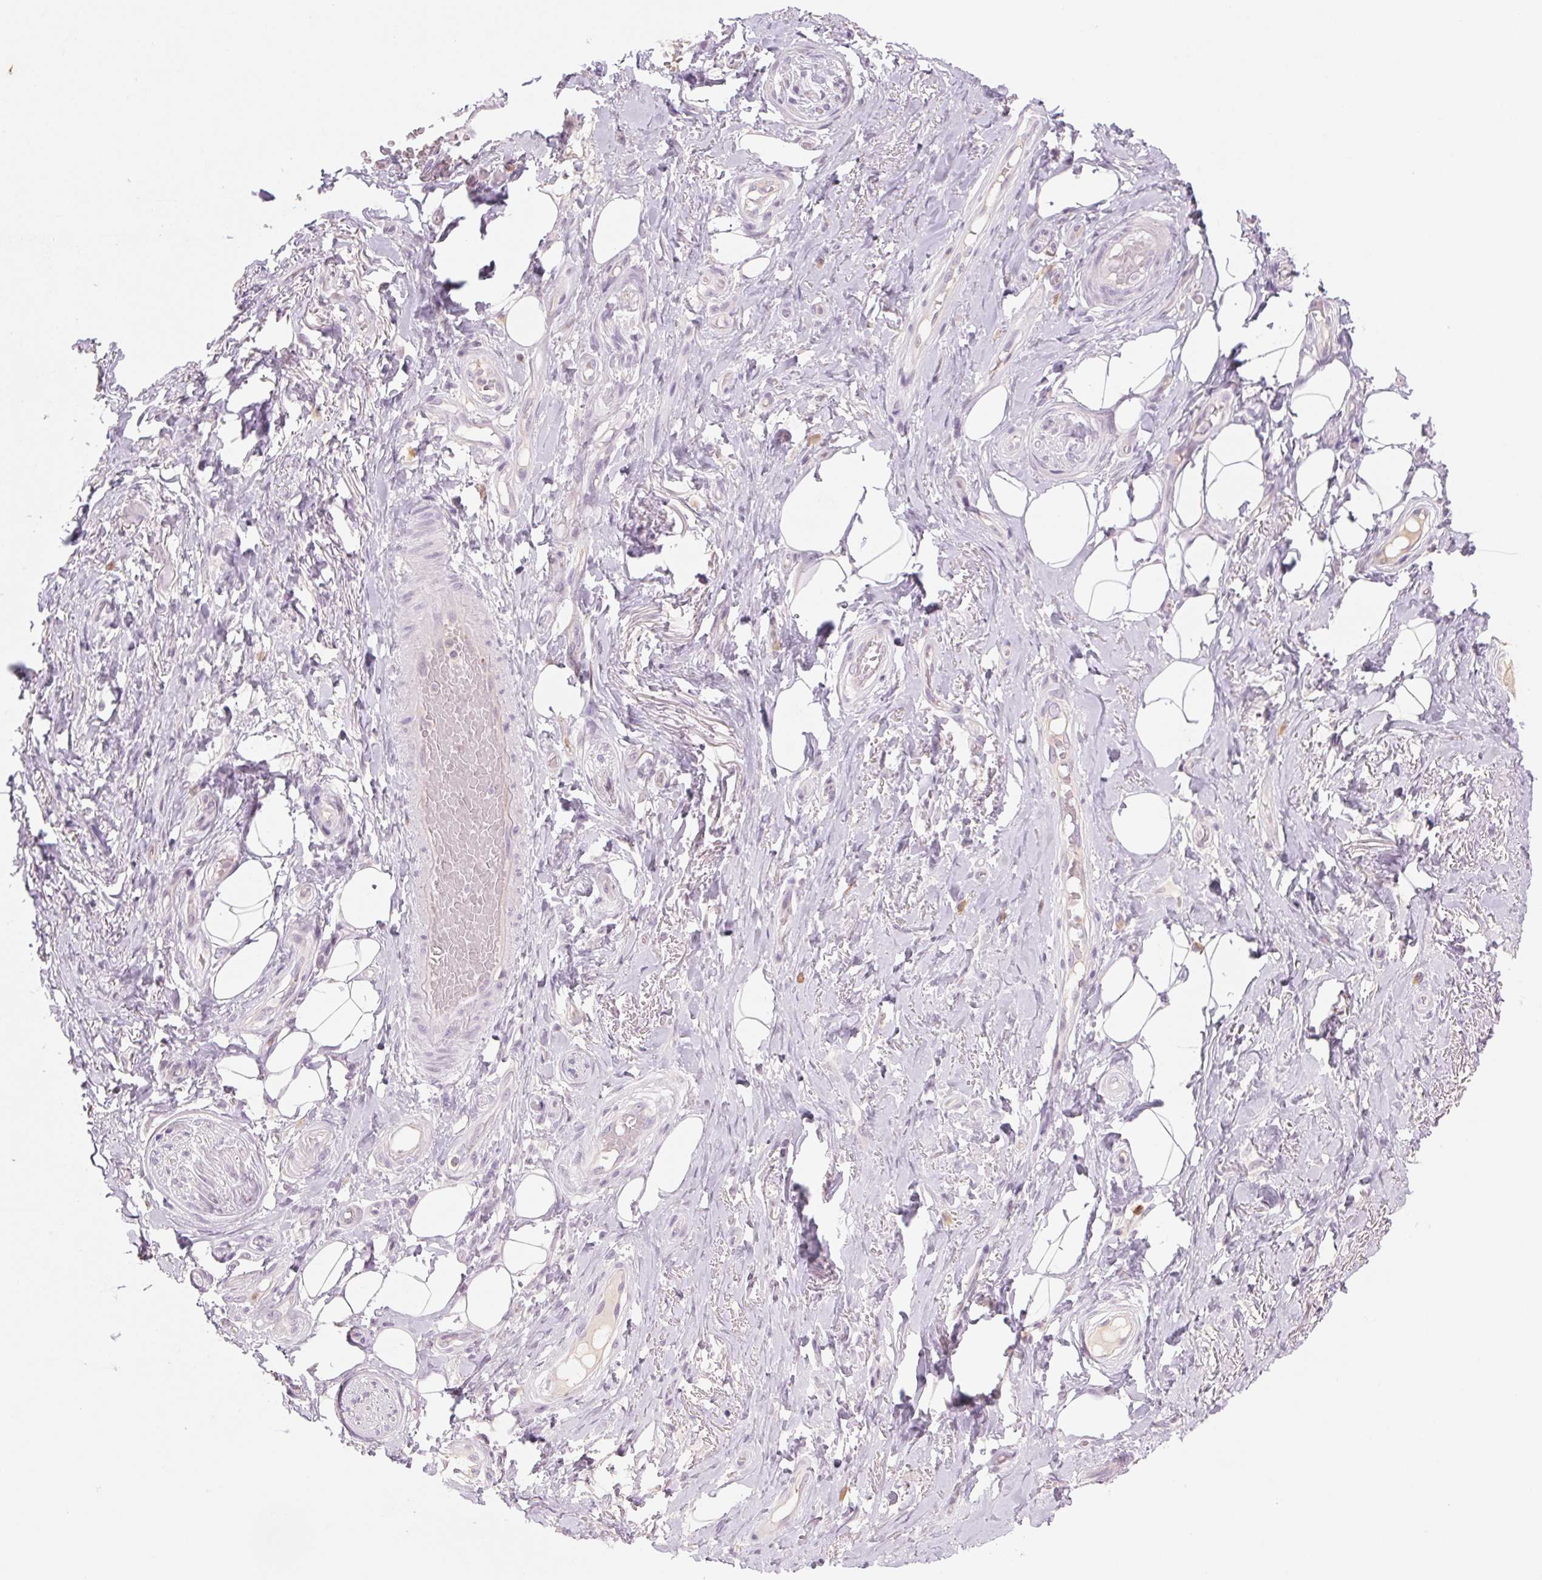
{"staining": {"intensity": "negative", "quantity": "none", "location": "none"}, "tissue": "adipose tissue", "cell_type": "Adipocytes", "image_type": "normal", "snomed": [{"axis": "morphology", "description": "Normal tissue, NOS"}, {"axis": "topography", "description": "Anal"}, {"axis": "topography", "description": "Peripheral nerve tissue"}], "caption": "Immunohistochemical staining of unremarkable adipose tissue displays no significant expression in adipocytes.", "gene": "KRT1", "patient": {"sex": "male", "age": 53}}